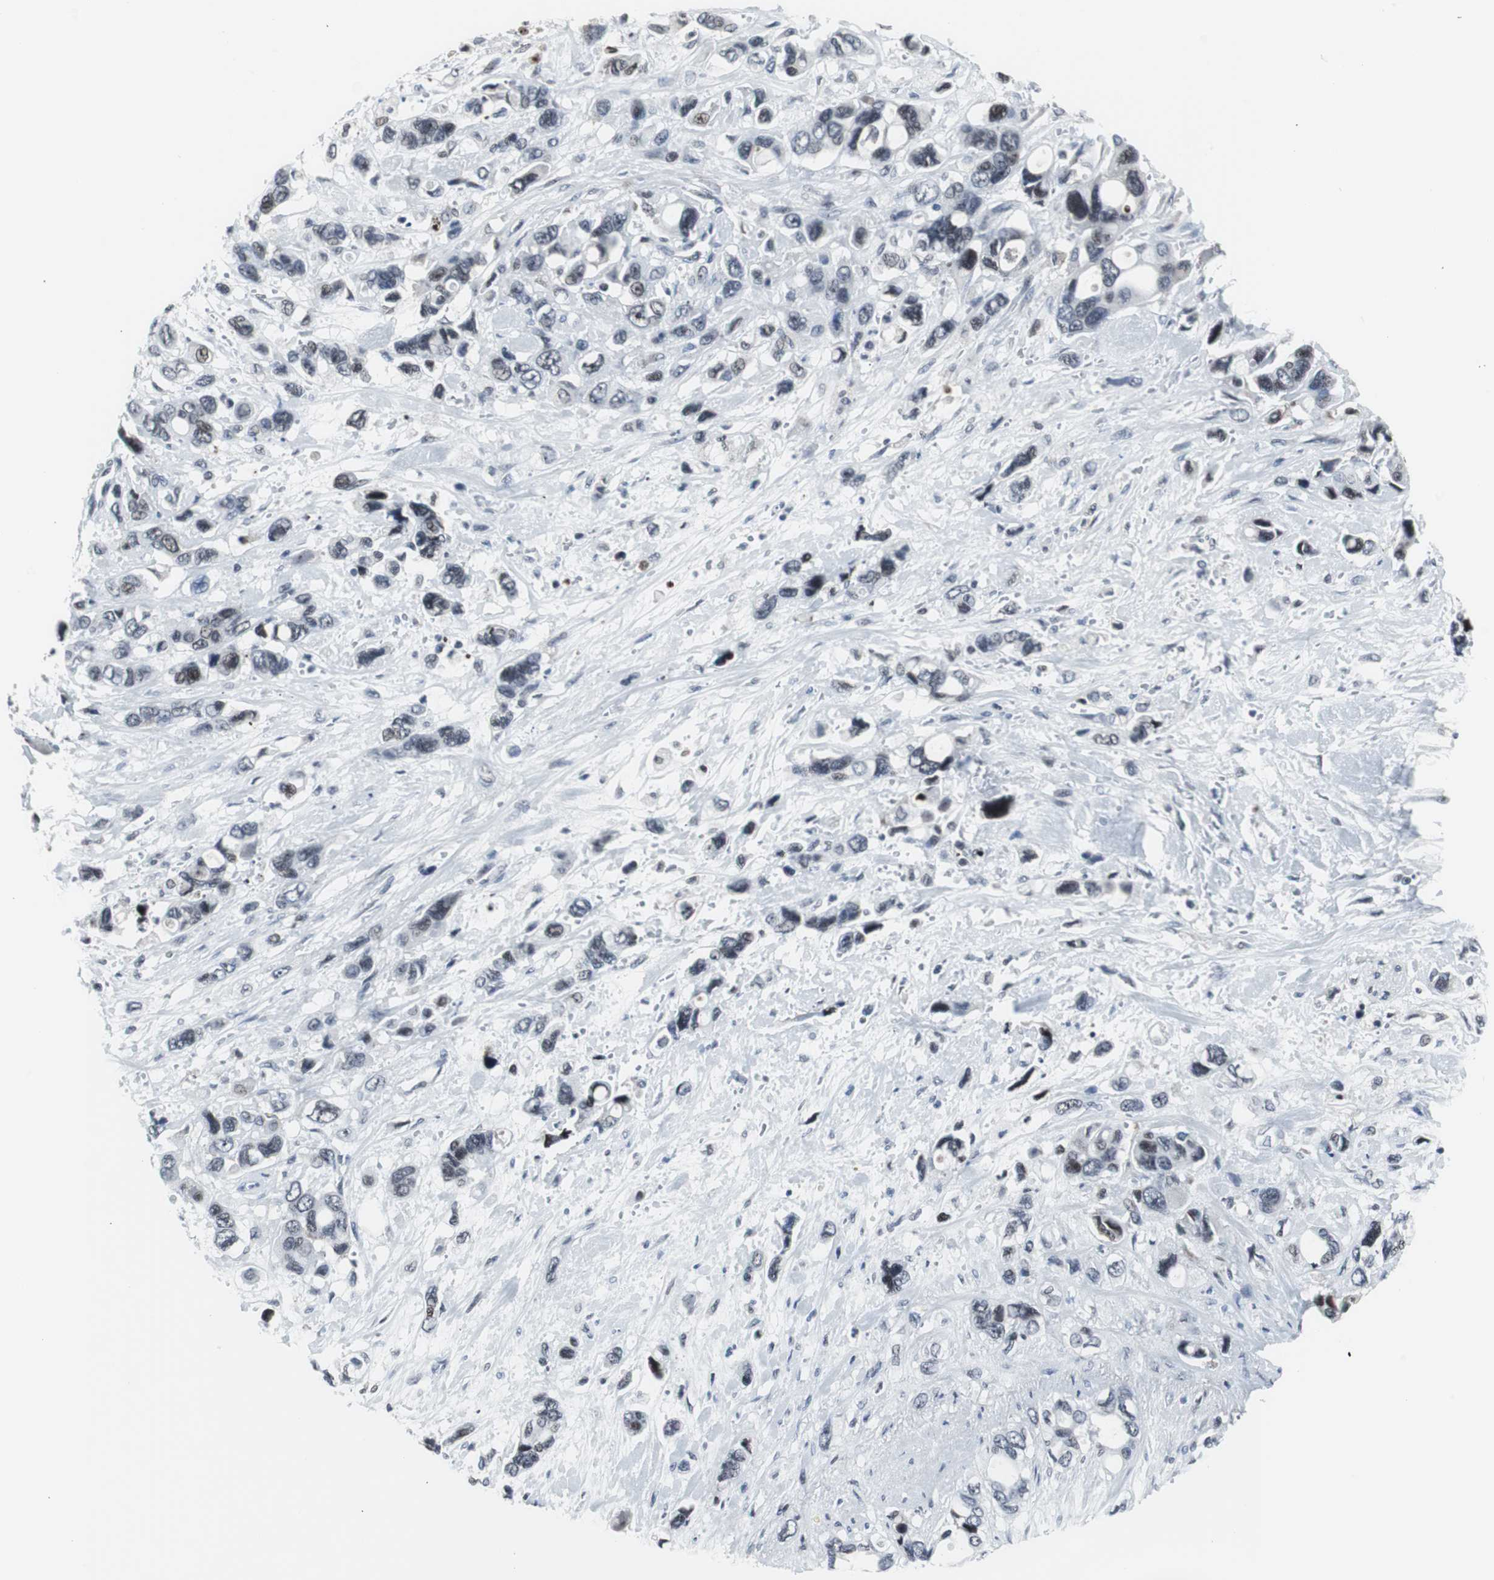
{"staining": {"intensity": "weak", "quantity": "<25%", "location": "nuclear"}, "tissue": "pancreatic cancer", "cell_type": "Tumor cells", "image_type": "cancer", "snomed": [{"axis": "morphology", "description": "Adenocarcinoma, NOS"}, {"axis": "topography", "description": "Pancreas"}], "caption": "Immunohistochemistry (IHC) of adenocarcinoma (pancreatic) exhibits no staining in tumor cells.", "gene": "DOK1", "patient": {"sex": "male", "age": 46}}